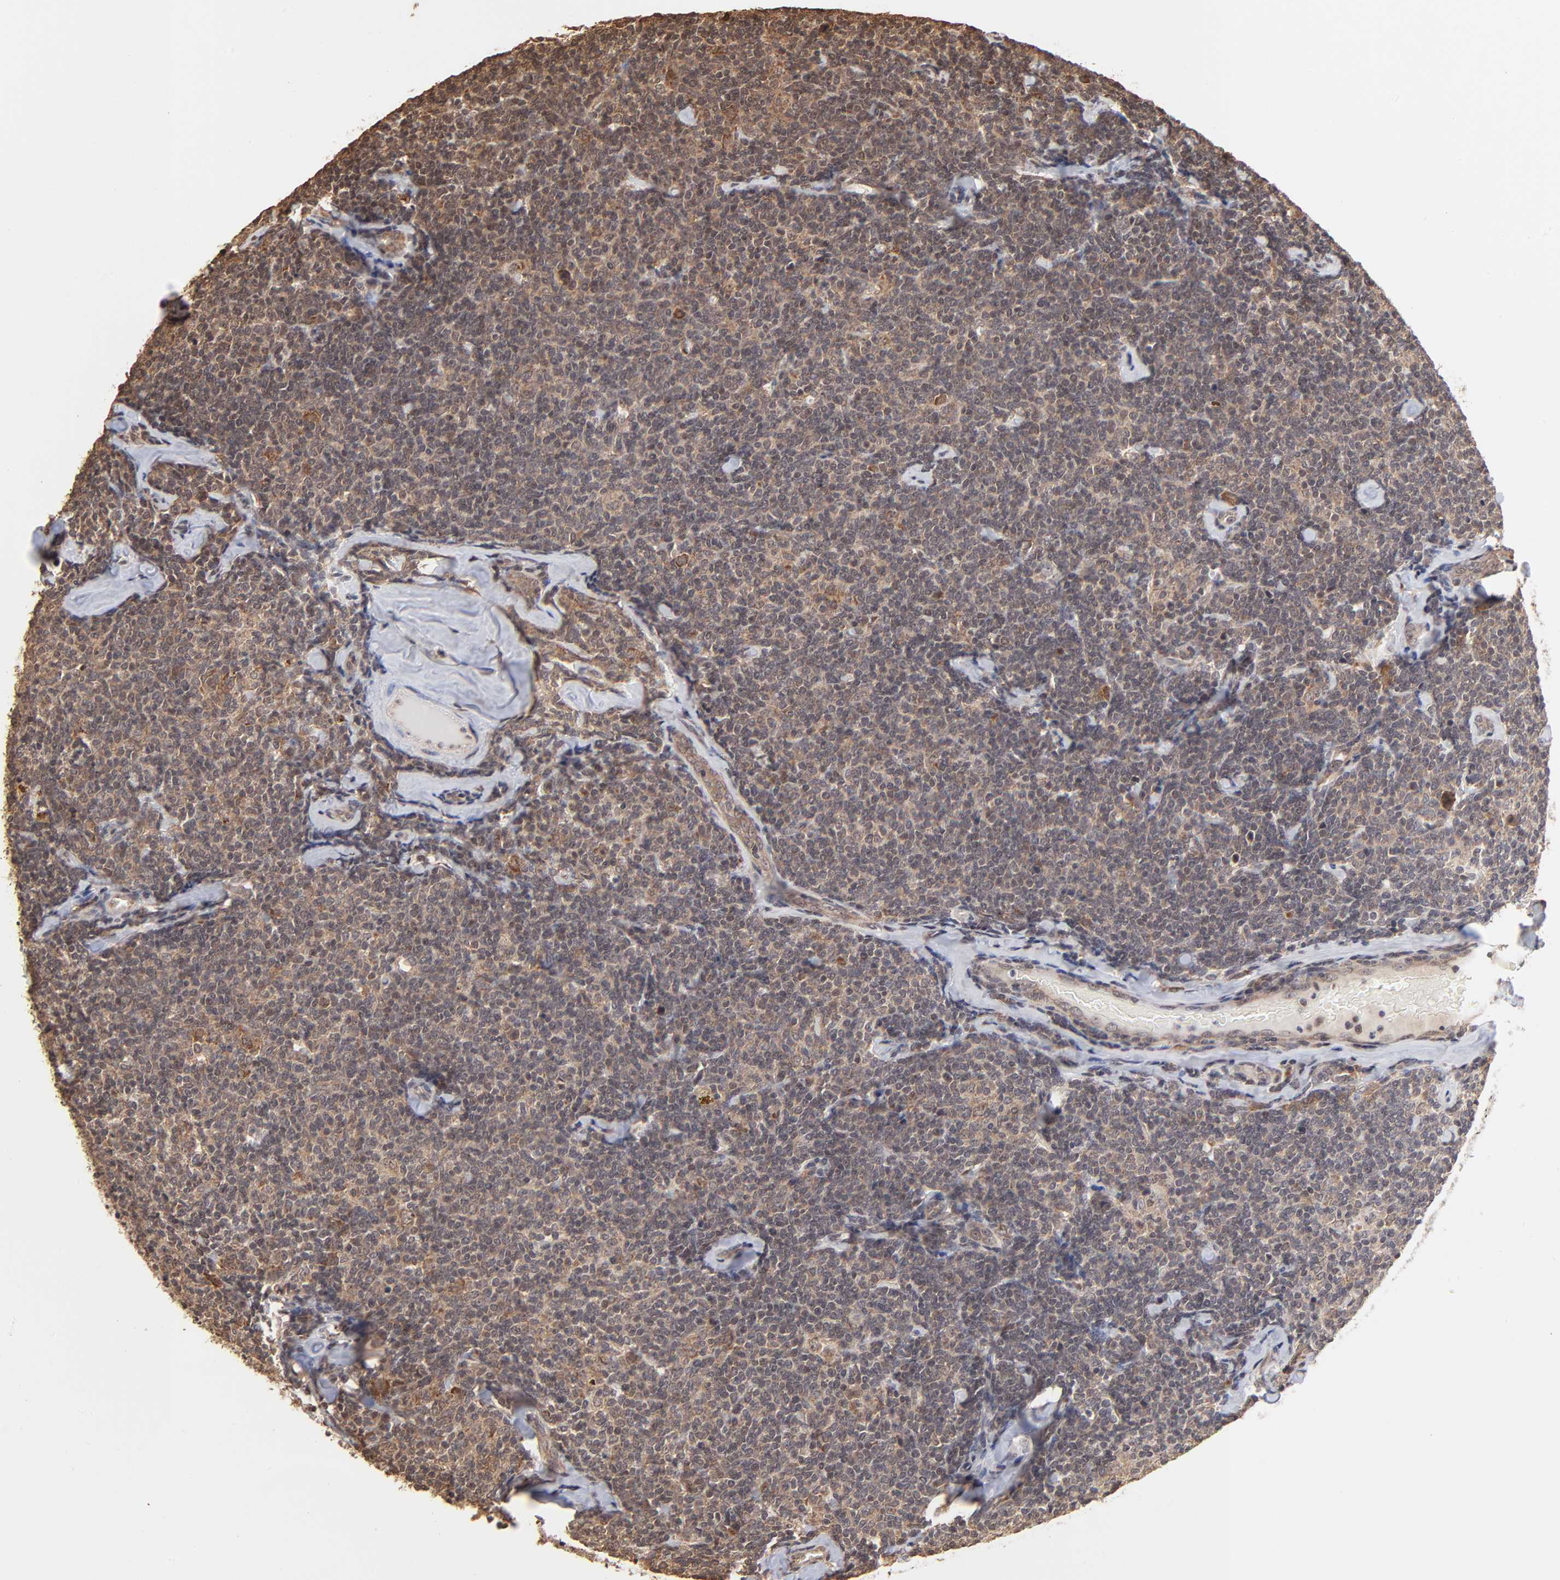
{"staining": {"intensity": "weak", "quantity": "<25%", "location": "nuclear"}, "tissue": "lymphoma", "cell_type": "Tumor cells", "image_type": "cancer", "snomed": [{"axis": "morphology", "description": "Malignant lymphoma, non-Hodgkin's type, Low grade"}, {"axis": "topography", "description": "Lymph node"}], "caption": "DAB immunohistochemical staining of human lymphoma shows no significant expression in tumor cells. The staining is performed using DAB (3,3'-diaminobenzidine) brown chromogen with nuclei counter-stained in using hematoxylin.", "gene": "BRPF1", "patient": {"sex": "female", "age": 56}}